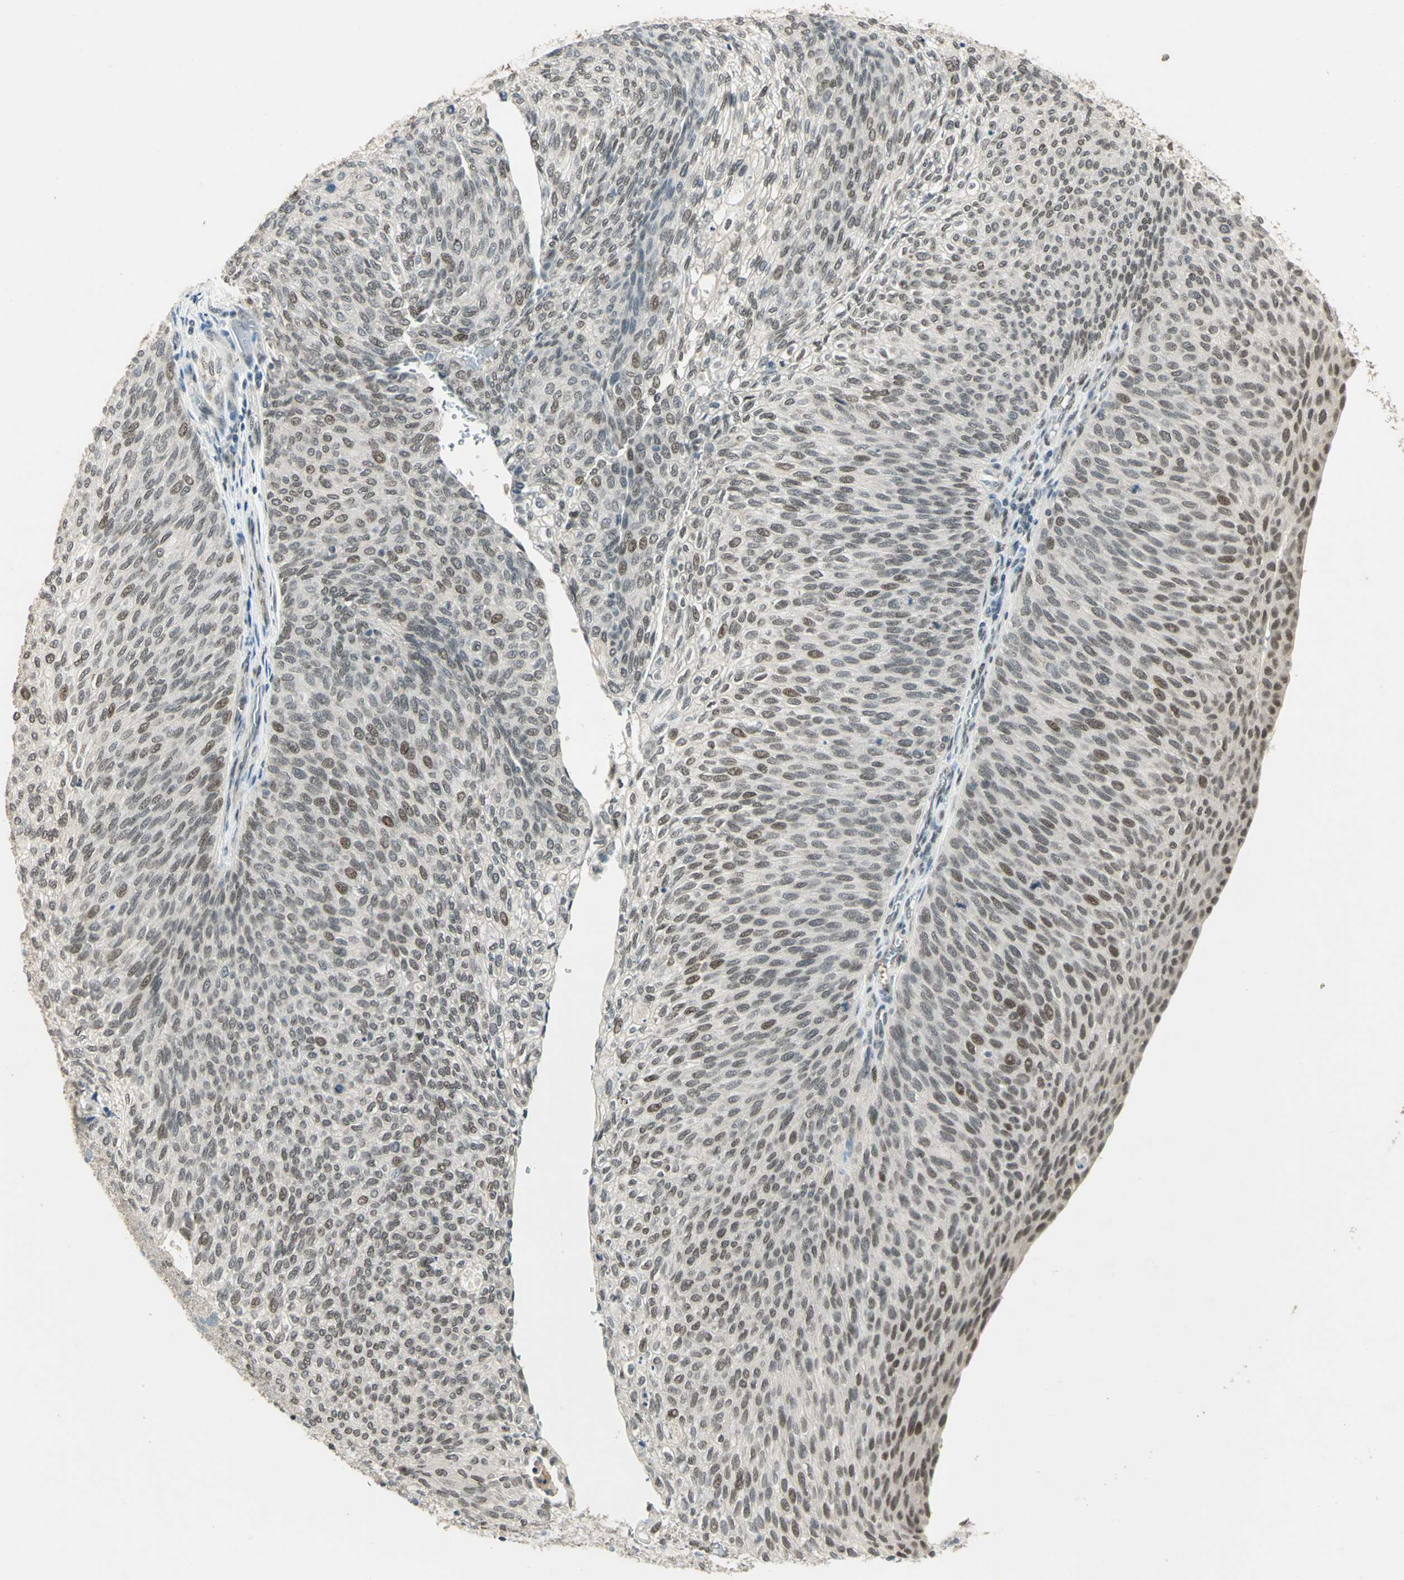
{"staining": {"intensity": "weak", "quantity": "<25%", "location": "nuclear"}, "tissue": "urothelial cancer", "cell_type": "Tumor cells", "image_type": "cancer", "snomed": [{"axis": "morphology", "description": "Urothelial carcinoma, Low grade"}, {"axis": "topography", "description": "Urinary bladder"}], "caption": "Tumor cells show no significant positivity in low-grade urothelial carcinoma.", "gene": "RAD17", "patient": {"sex": "female", "age": 79}}